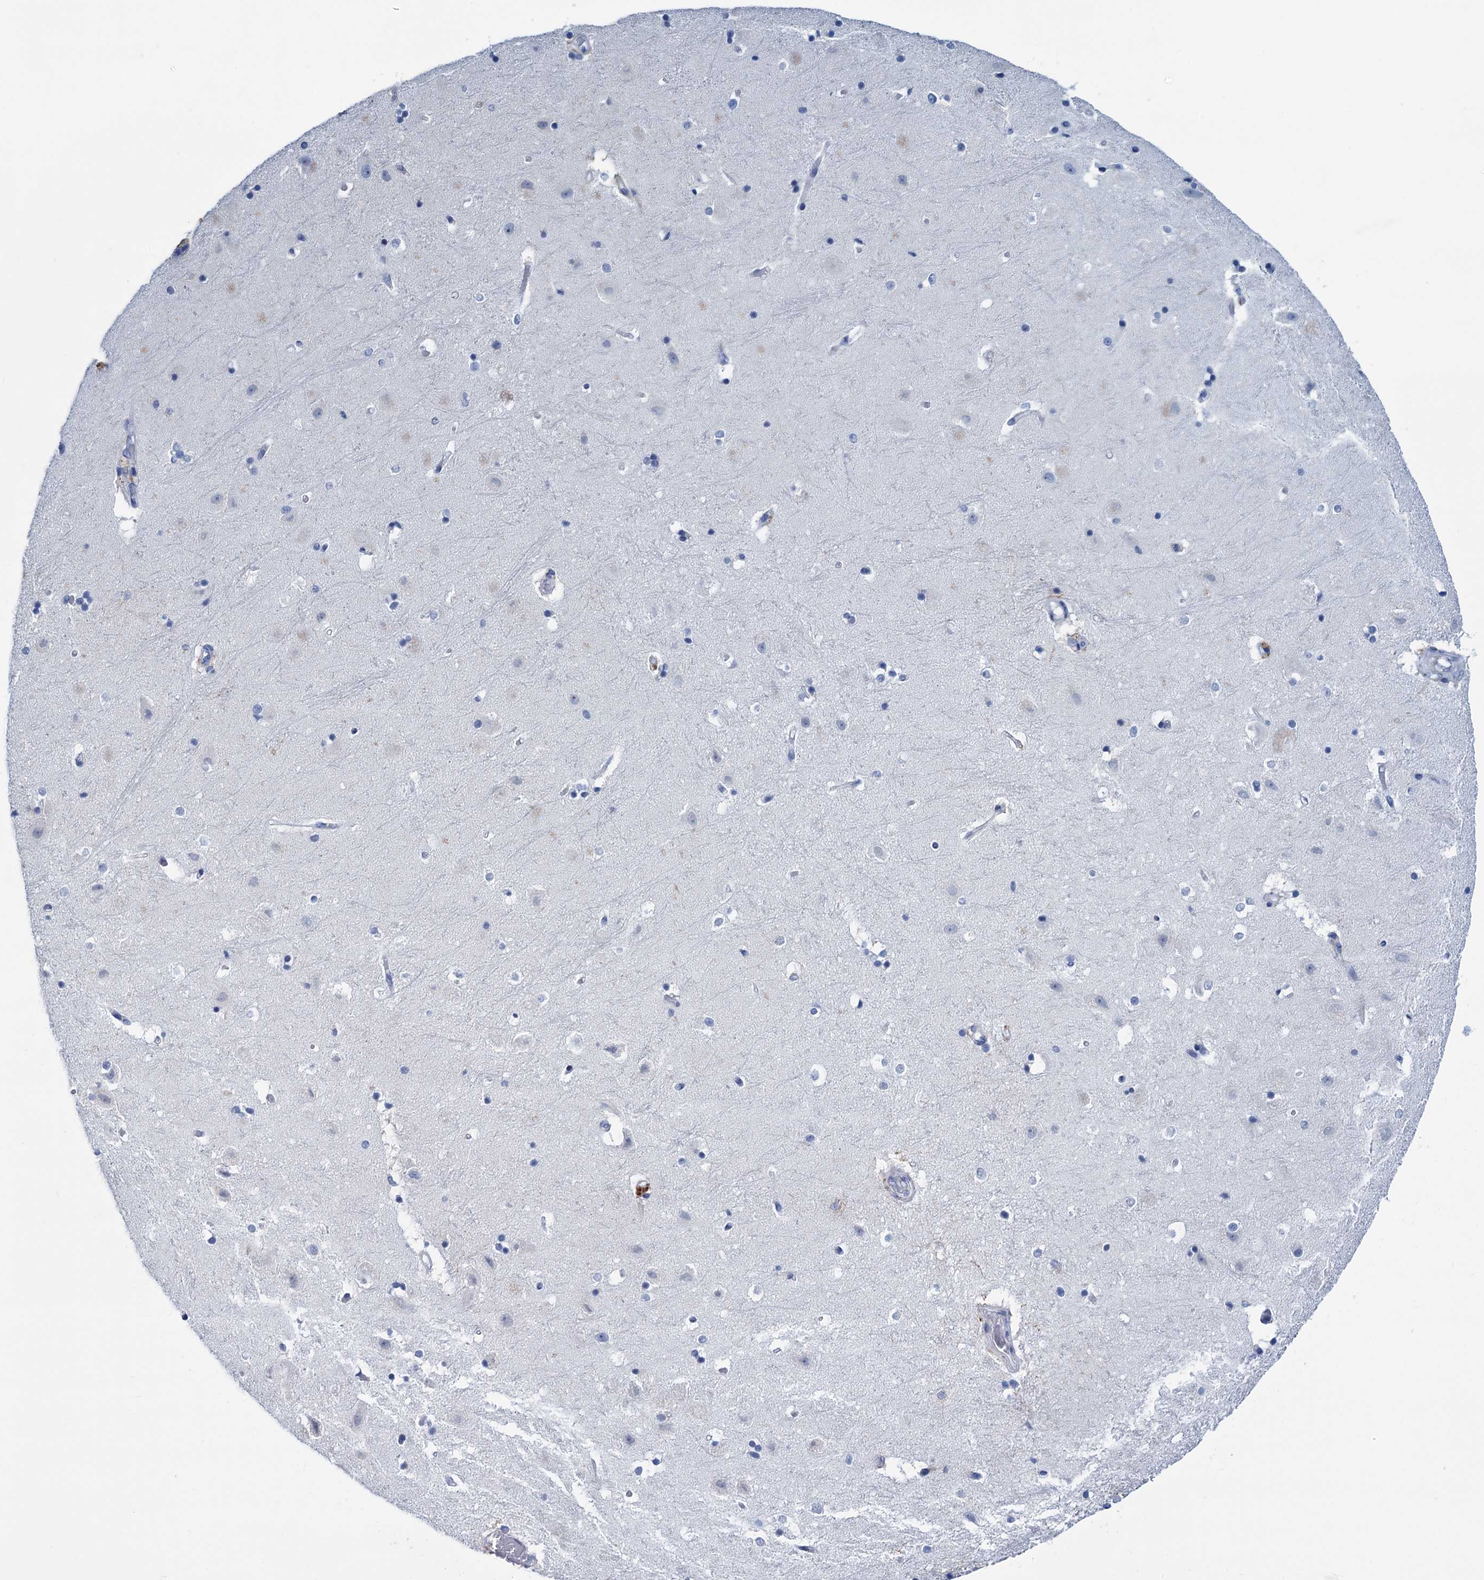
{"staining": {"intensity": "negative", "quantity": "none", "location": "none"}, "tissue": "hippocampus", "cell_type": "Glial cells", "image_type": "normal", "snomed": [{"axis": "morphology", "description": "Normal tissue, NOS"}, {"axis": "topography", "description": "Hippocampus"}], "caption": "Immunohistochemical staining of unremarkable hippocampus shows no significant expression in glial cells. Nuclei are stained in blue.", "gene": "MYOZ3", "patient": {"sex": "female", "age": 52}}